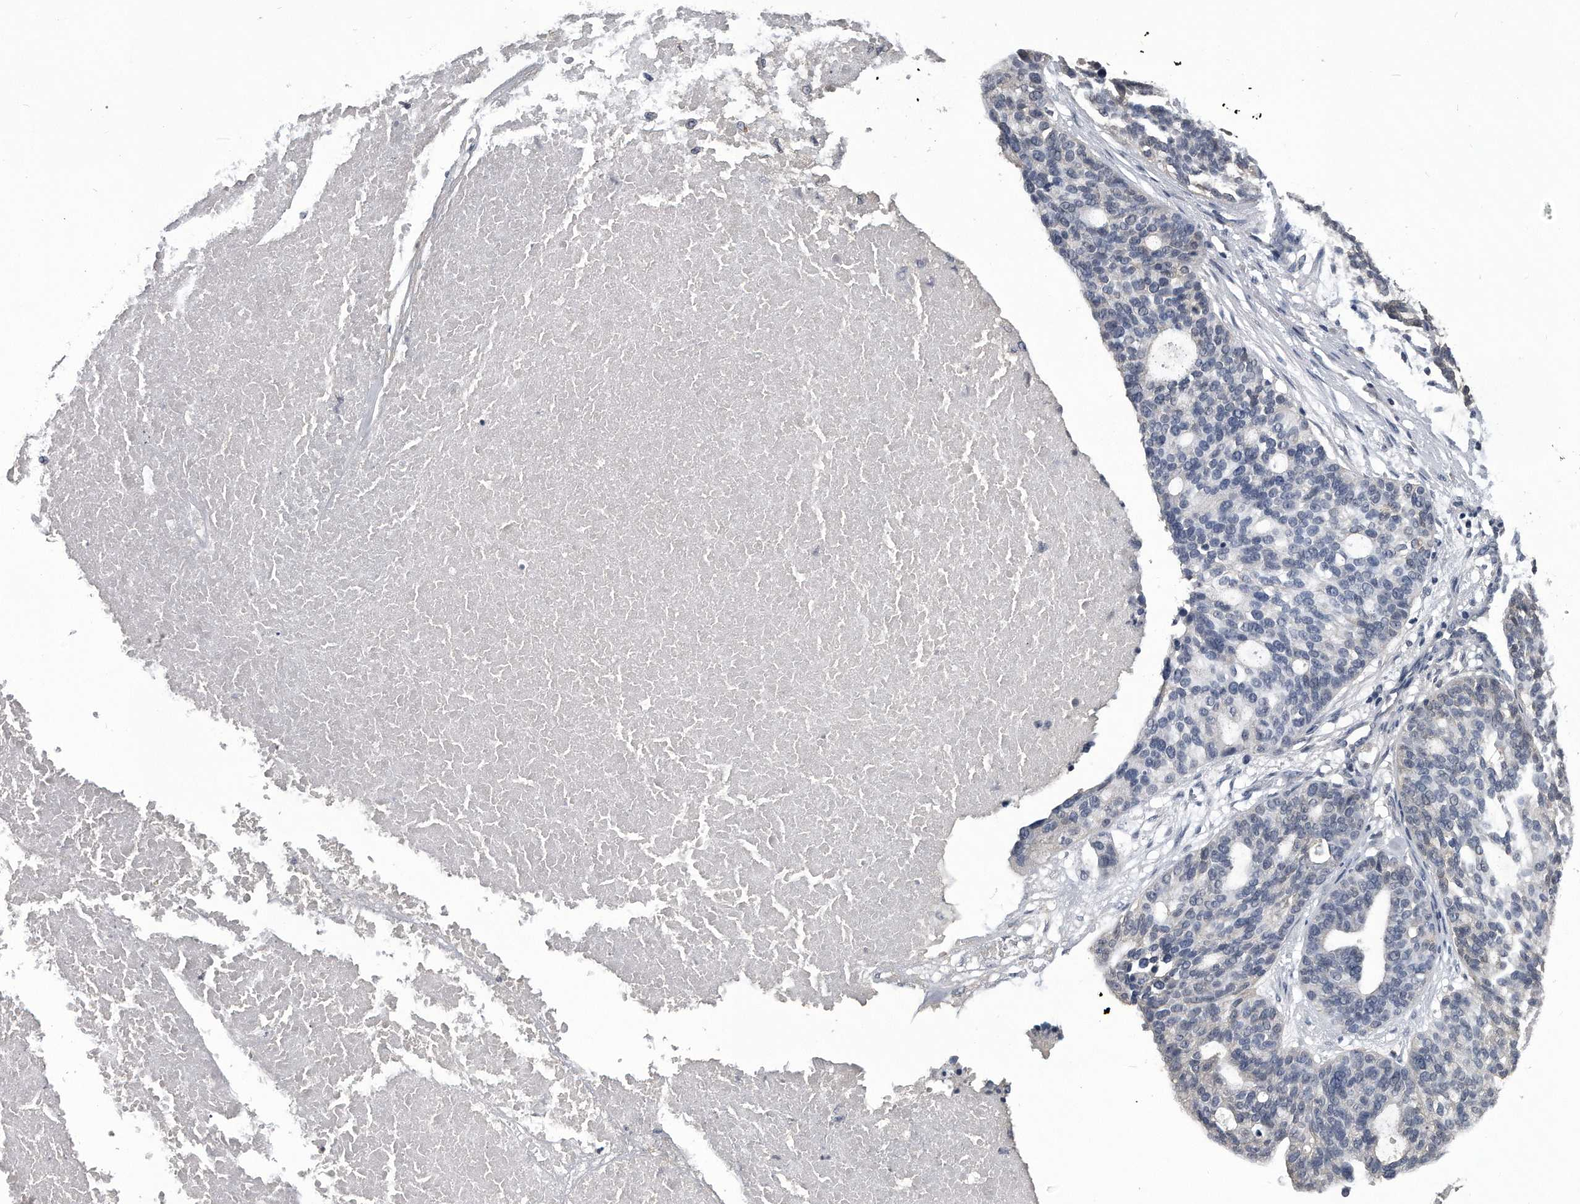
{"staining": {"intensity": "negative", "quantity": "none", "location": "none"}, "tissue": "ovarian cancer", "cell_type": "Tumor cells", "image_type": "cancer", "snomed": [{"axis": "morphology", "description": "Cystadenocarcinoma, serous, NOS"}, {"axis": "topography", "description": "Ovary"}], "caption": "An IHC micrograph of ovarian serous cystadenocarcinoma is shown. There is no staining in tumor cells of ovarian serous cystadenocarcinoma.", "gene": "PDXK", "patient": {"sex": "female", "age": 59}}